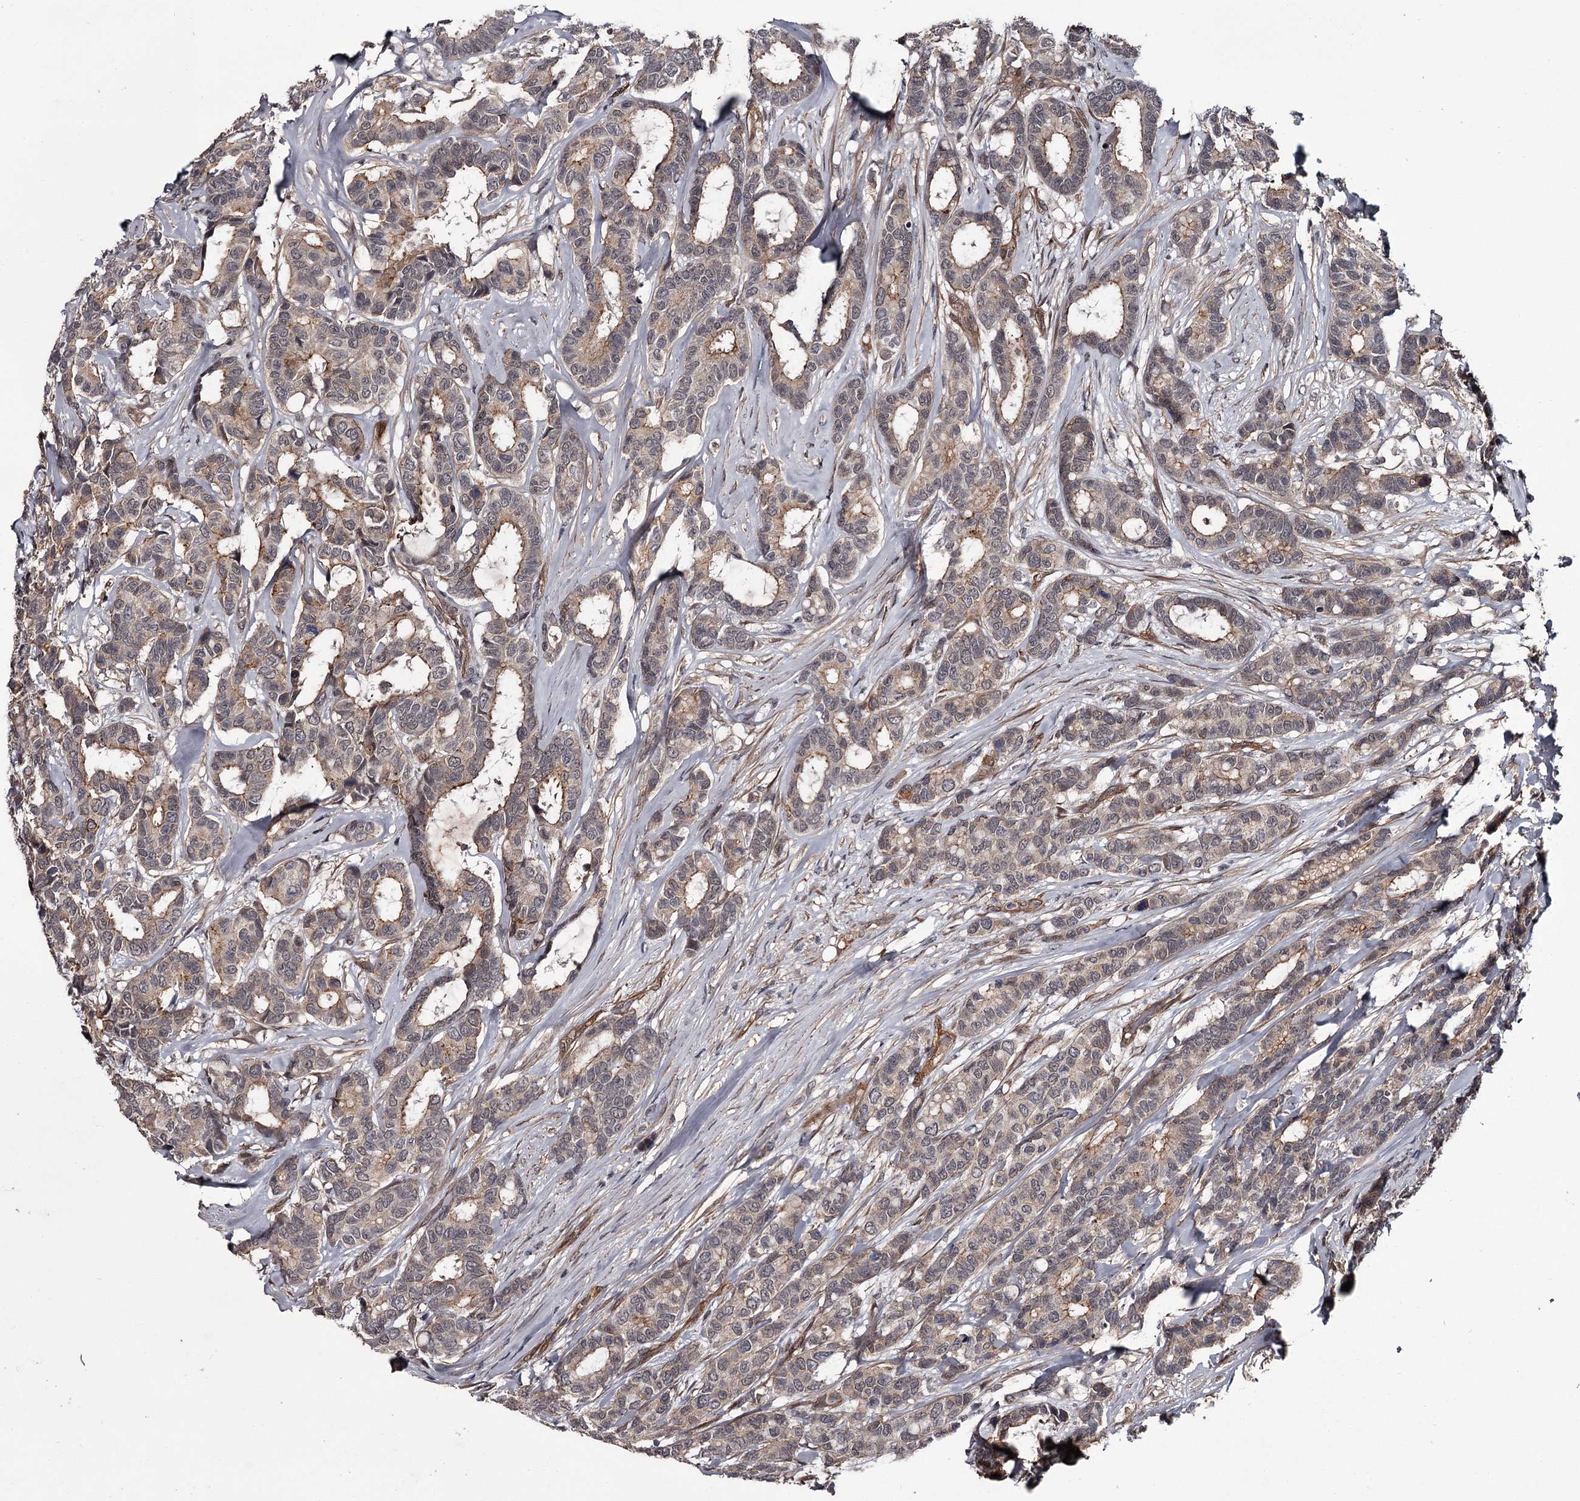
{"staining": {"intensity": "weak", "quantity": ">75%", "location": "cytoplasmic/membranous"}, "tissue": "breast cancer", "cell_type": "Tumor cells", "image_type": "cancer", "snomed": [{"axis": "morphology", "description": "Duct carcinoma"}, {"axis": "topography", "description": "Breast"}], "caption": "IHC micrograph of neoplastic tissue: human breast cancer (infiltrating ductal carcinoma) stained using immunohistochemistry reveals low levels of weak protein expression localized specifically in the cytoplasmic/membranous of tumor cells, appearing as a cytoplasmic/membranous brown color.", "gene": "CDC42EP2", "patient": {"sex": "female", "age": 87}}